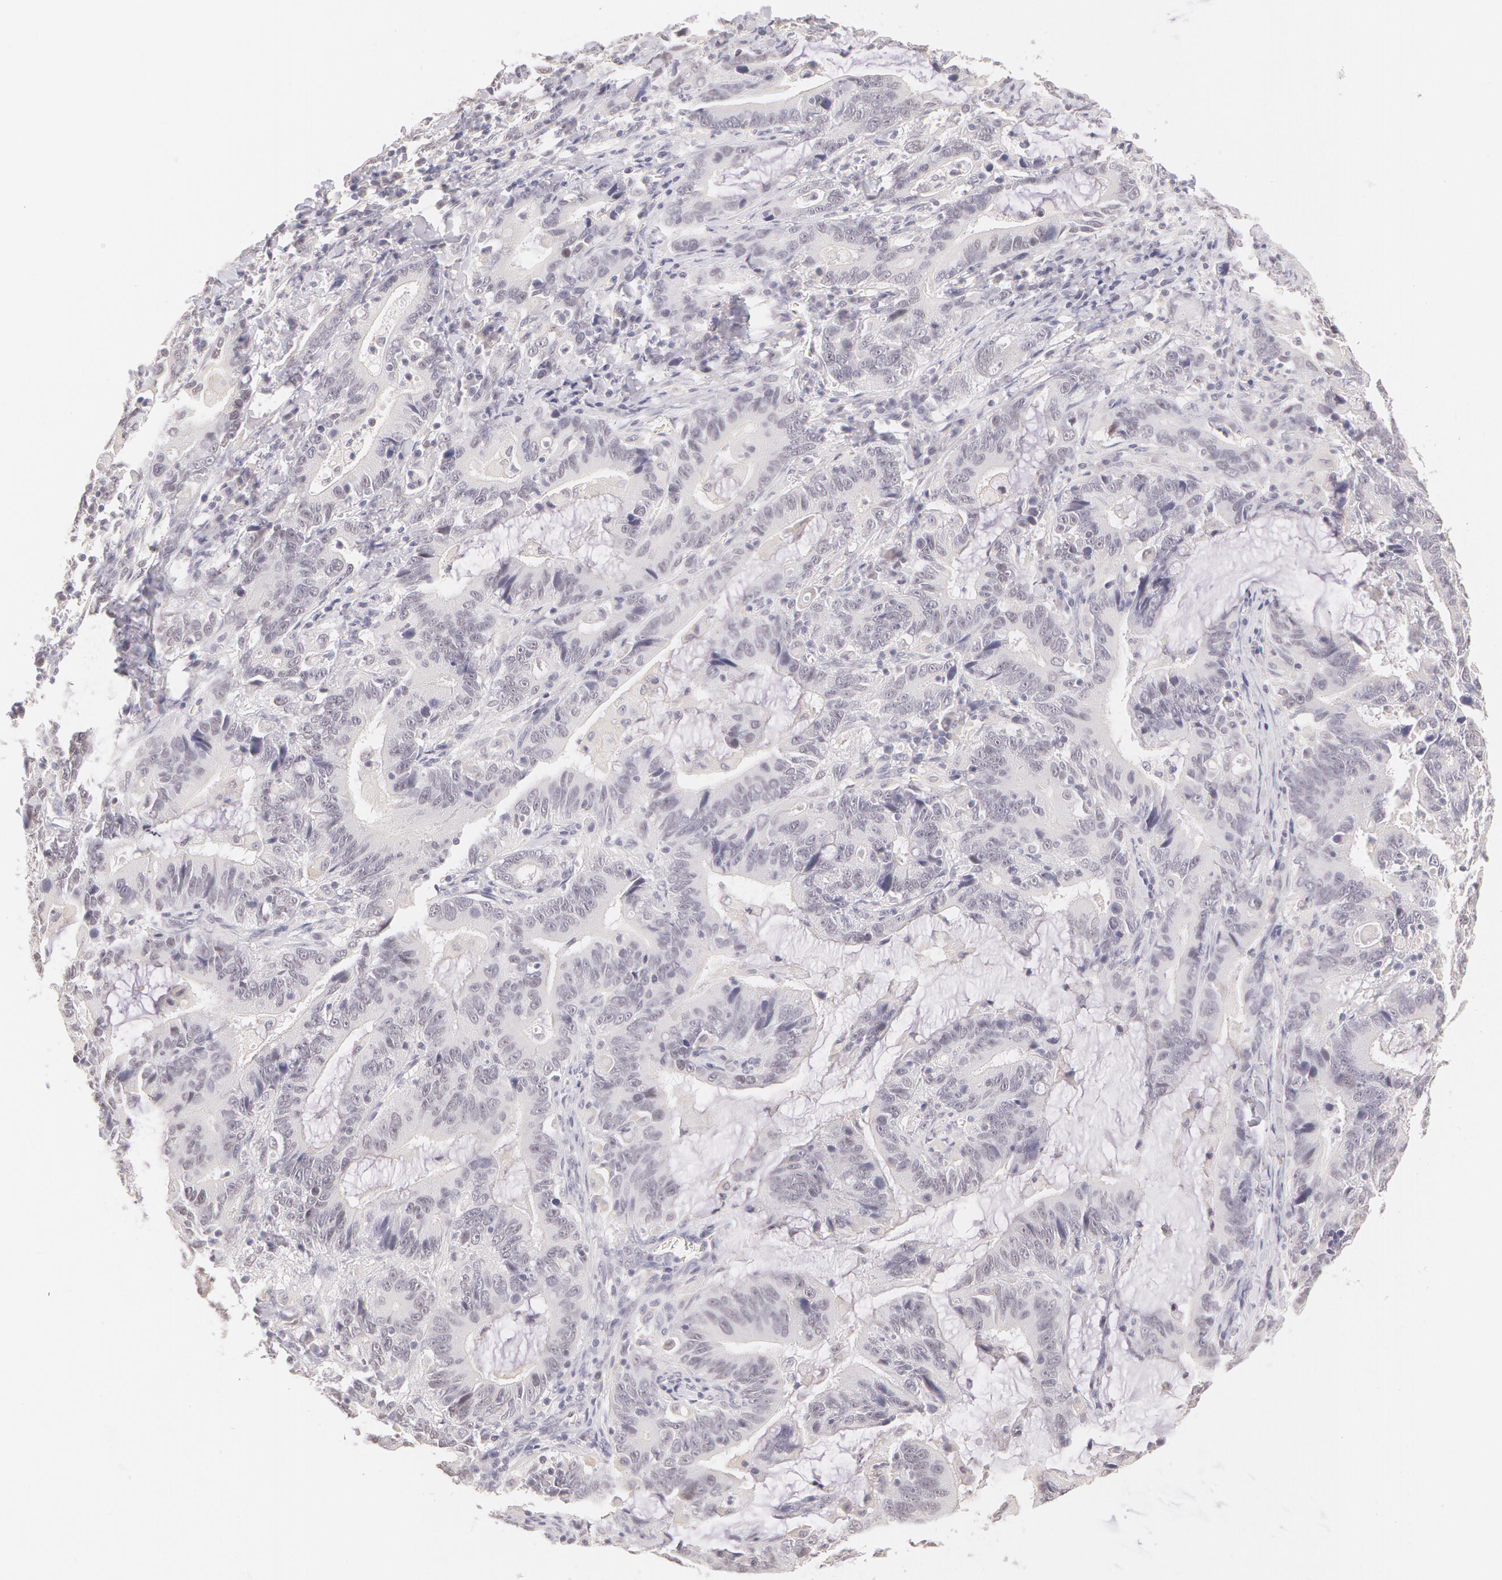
{"staining": {"intensity": "negative", "quantity": "none", "location": "none"}, "tissue": "stomach cancer", "cell_type": "Tumor cells", "image_type": "cancer", "snomed": [{"axis": "morphology", "description": "Adenocarcinoma, NOS"}, {"axis": "topography", "description": "Stomach, upper"}], "caption": "Image shows no significant protein staining in tumor cells of stomach cancer.", "gene": "ZNF597", "patient": {"sex": "male", "age": 63}}